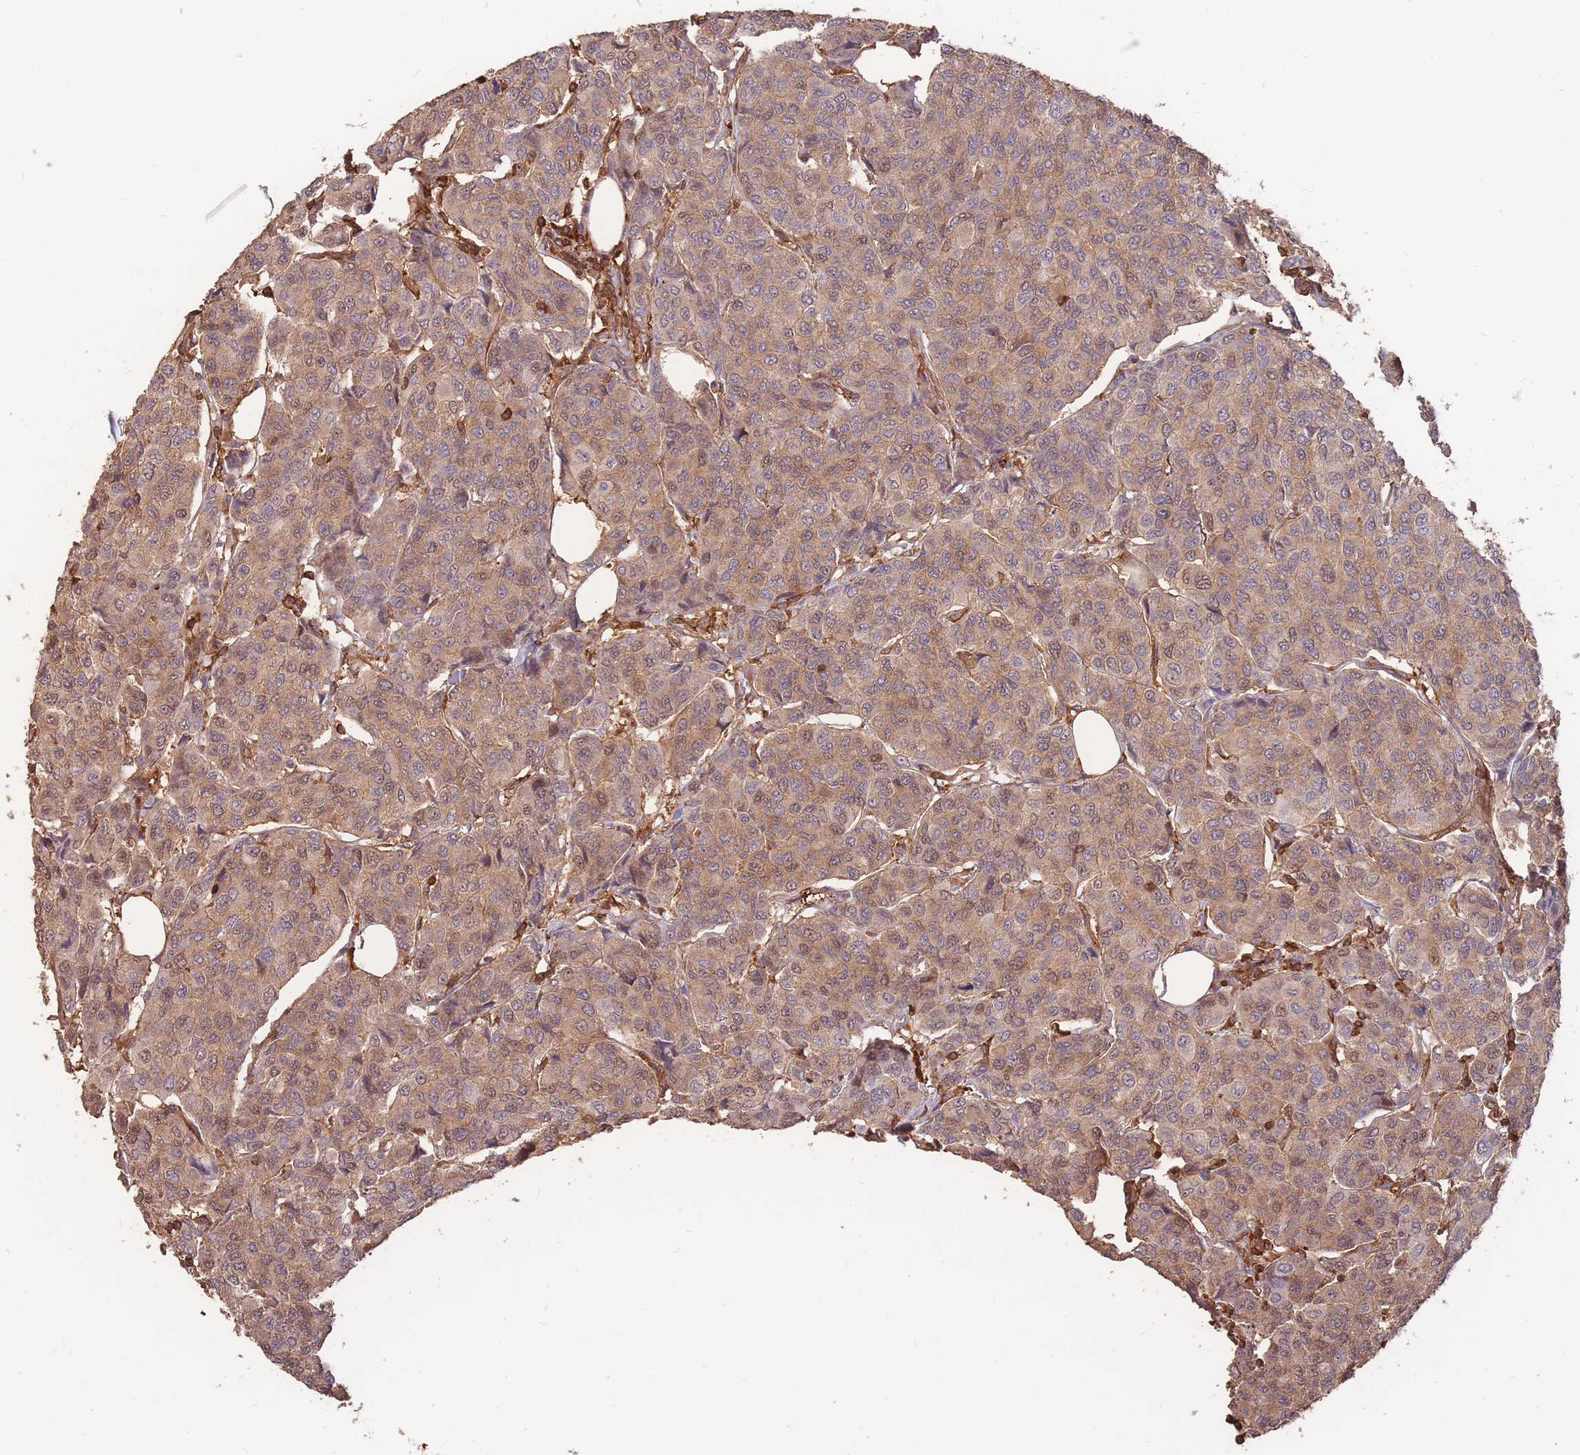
{"staining": {"intensity": "moderate", "quantity": ">75%", "location": "cytoplasmic/membranous"}, "tissue": "breast cancer", "cell_type": "Tumor cells", "image_type": "cancer", "snomed": [{"axis": "morphology", "description": "Duct carcinoma"}, {"axis": "topography", "description": "Breast"}], "caption": "Immunohistochemistry (IHC) of infiltrating ductal carcinoma (breast) demonstrates medium levels of moderate cytoplasmic/membranous staining in approximately >75% of tumor cells.", "gene": "PLS3", "patient": {"sex": "female", "age": 55}}